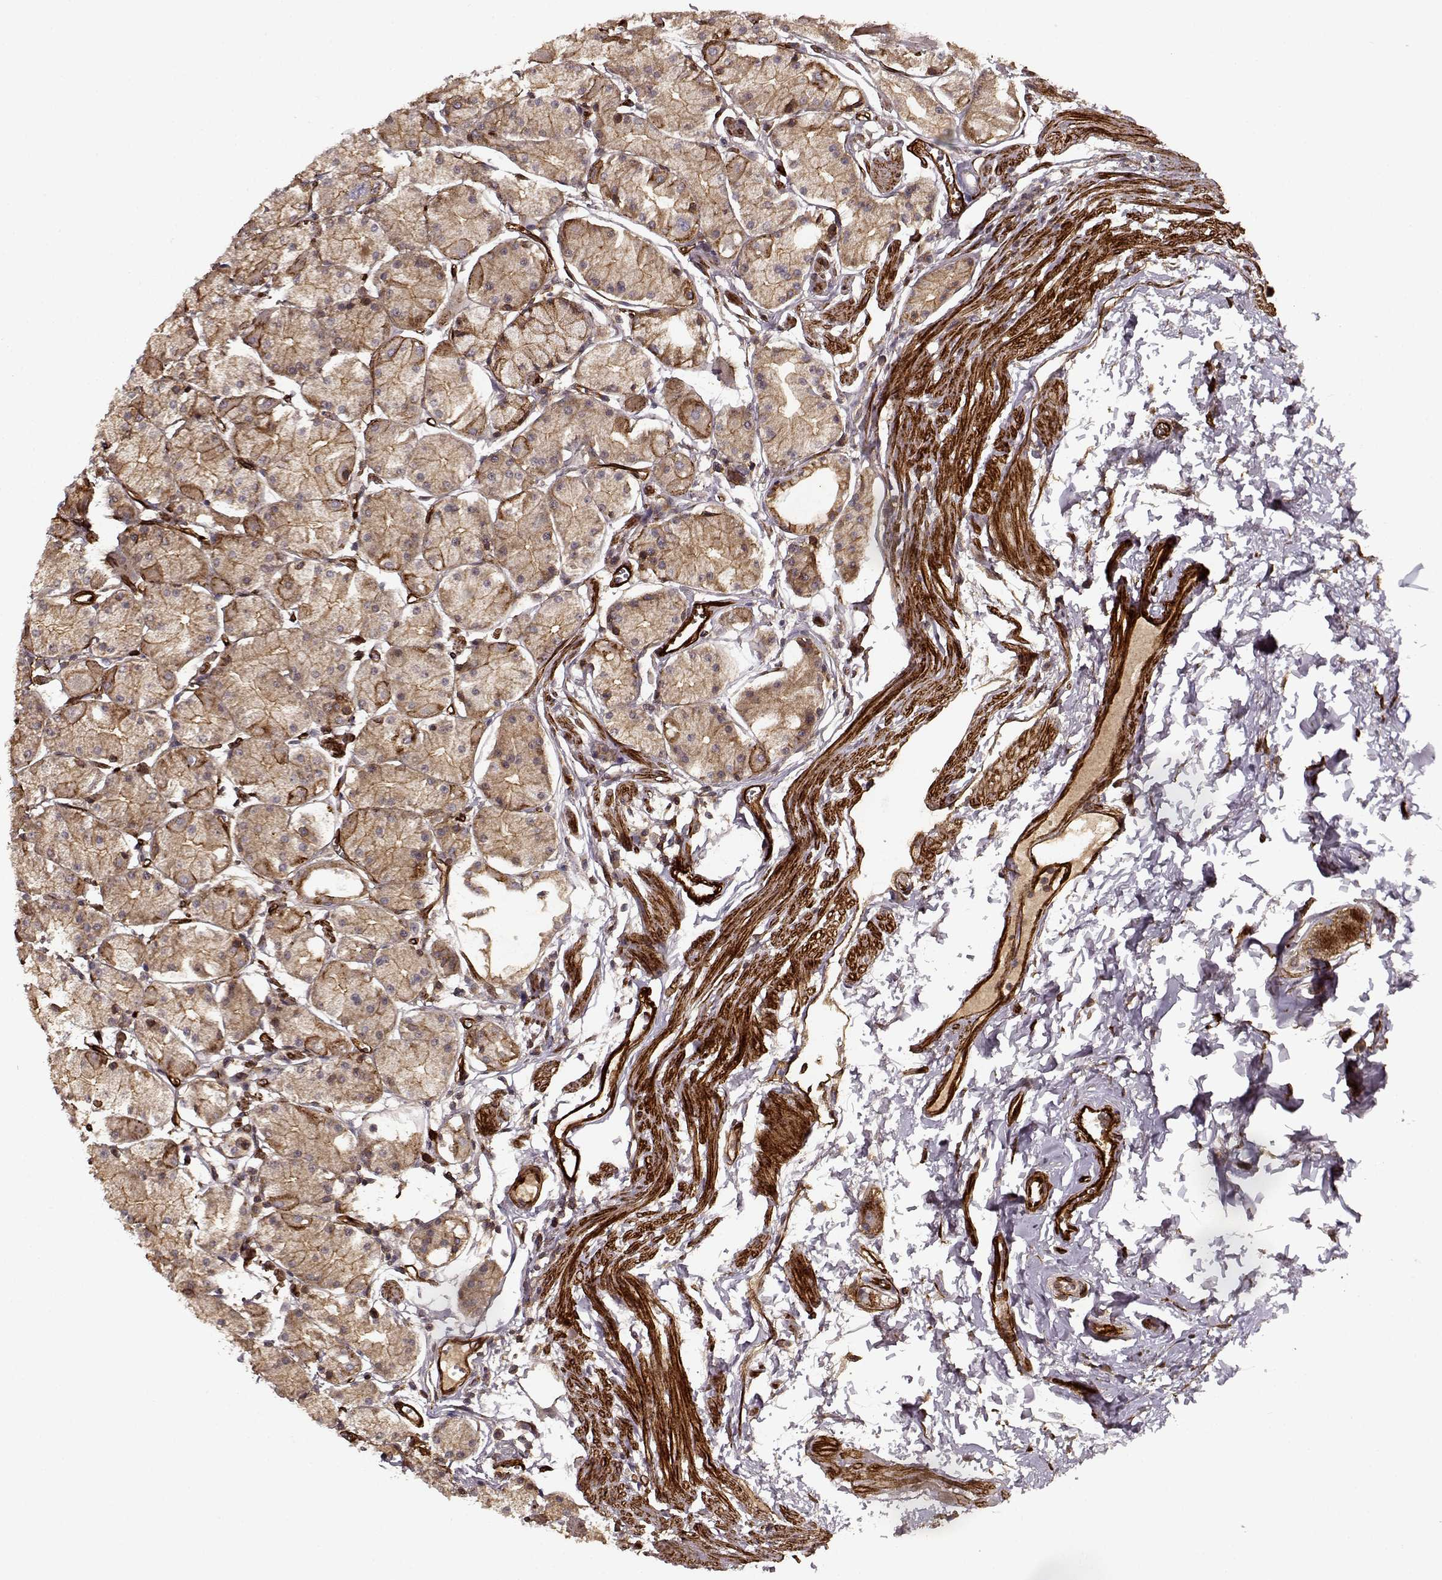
{"staining": {"intensity": "moderate", "quantity": ">75%", "location": "cytoplasmic/membranous"}, "tissue": "stomach", "cell_type": "Glandular cells", "image_type": "normal", "snomed": [{"axis": "morphology", "description": "Normal tissue, NOS"}, {"axis": "topography", "description": "Stomach, upper"}], "caption": "Moderate cytoplasmic/membranous positivity for a protein is seen in approximately >75% of glandular cells of benign stomach using immunohistochemistry (IHC).", "gene": "IFRD2", "patient": {"sex": "male", "age": 60}}